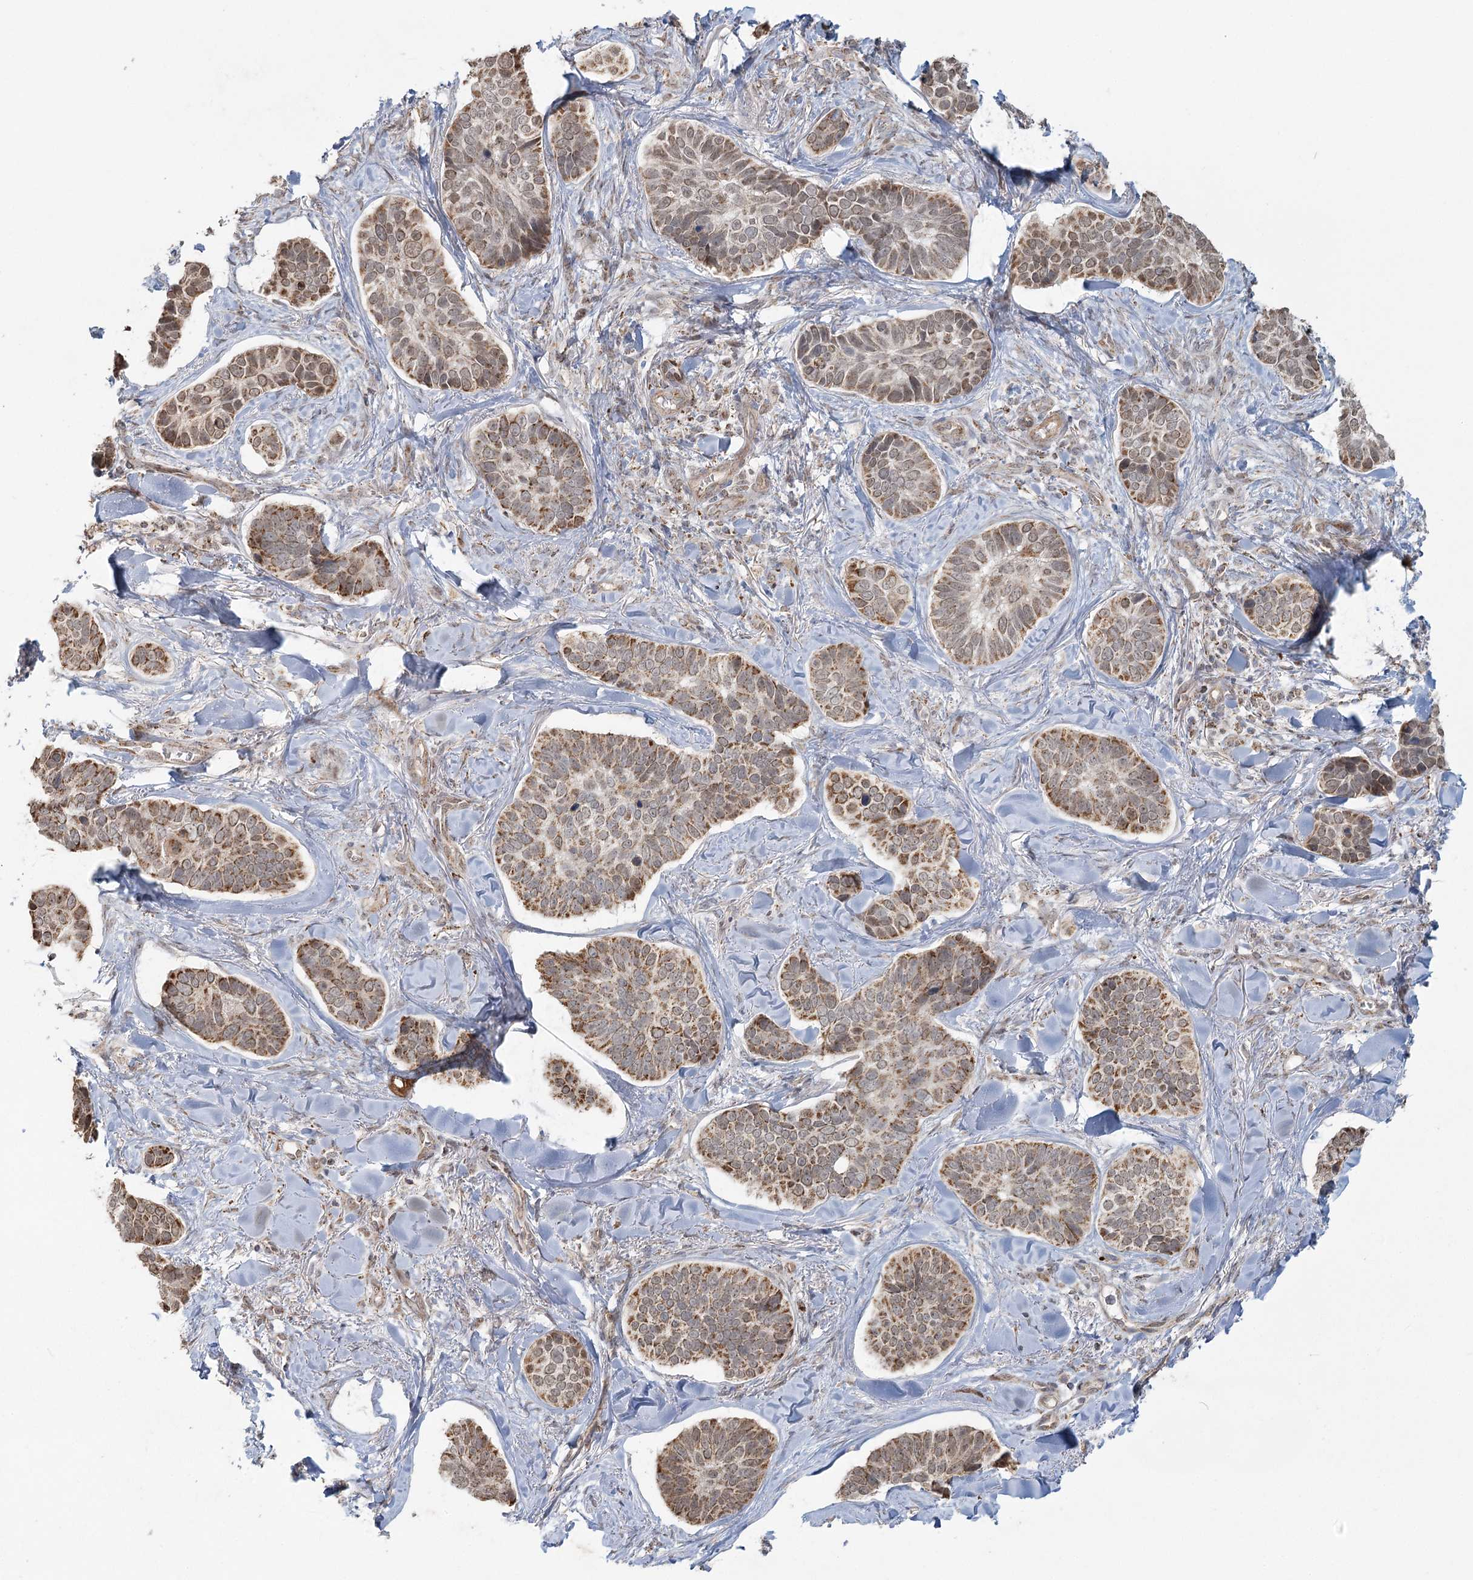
{"staining": {"intensity": "moderate", "quantity": ">75%", "location": "cytoplasmic/membranous"}, "tissue": "skin cancer", "cell_type": "Tumor cells", "image_type": "cancer", "snomed": [{"axis": "morphology", "description": "Basal cell carcinoma"}, {"axis": "topography", "description": "Skin"}], "caption": "Tumor cells demonstrate moderate cytoplasmic/membranous positivity in about >75% of cells in skin cancer.", "gene": "LACTB", "patient": {"sex": "male", "age": 62}}